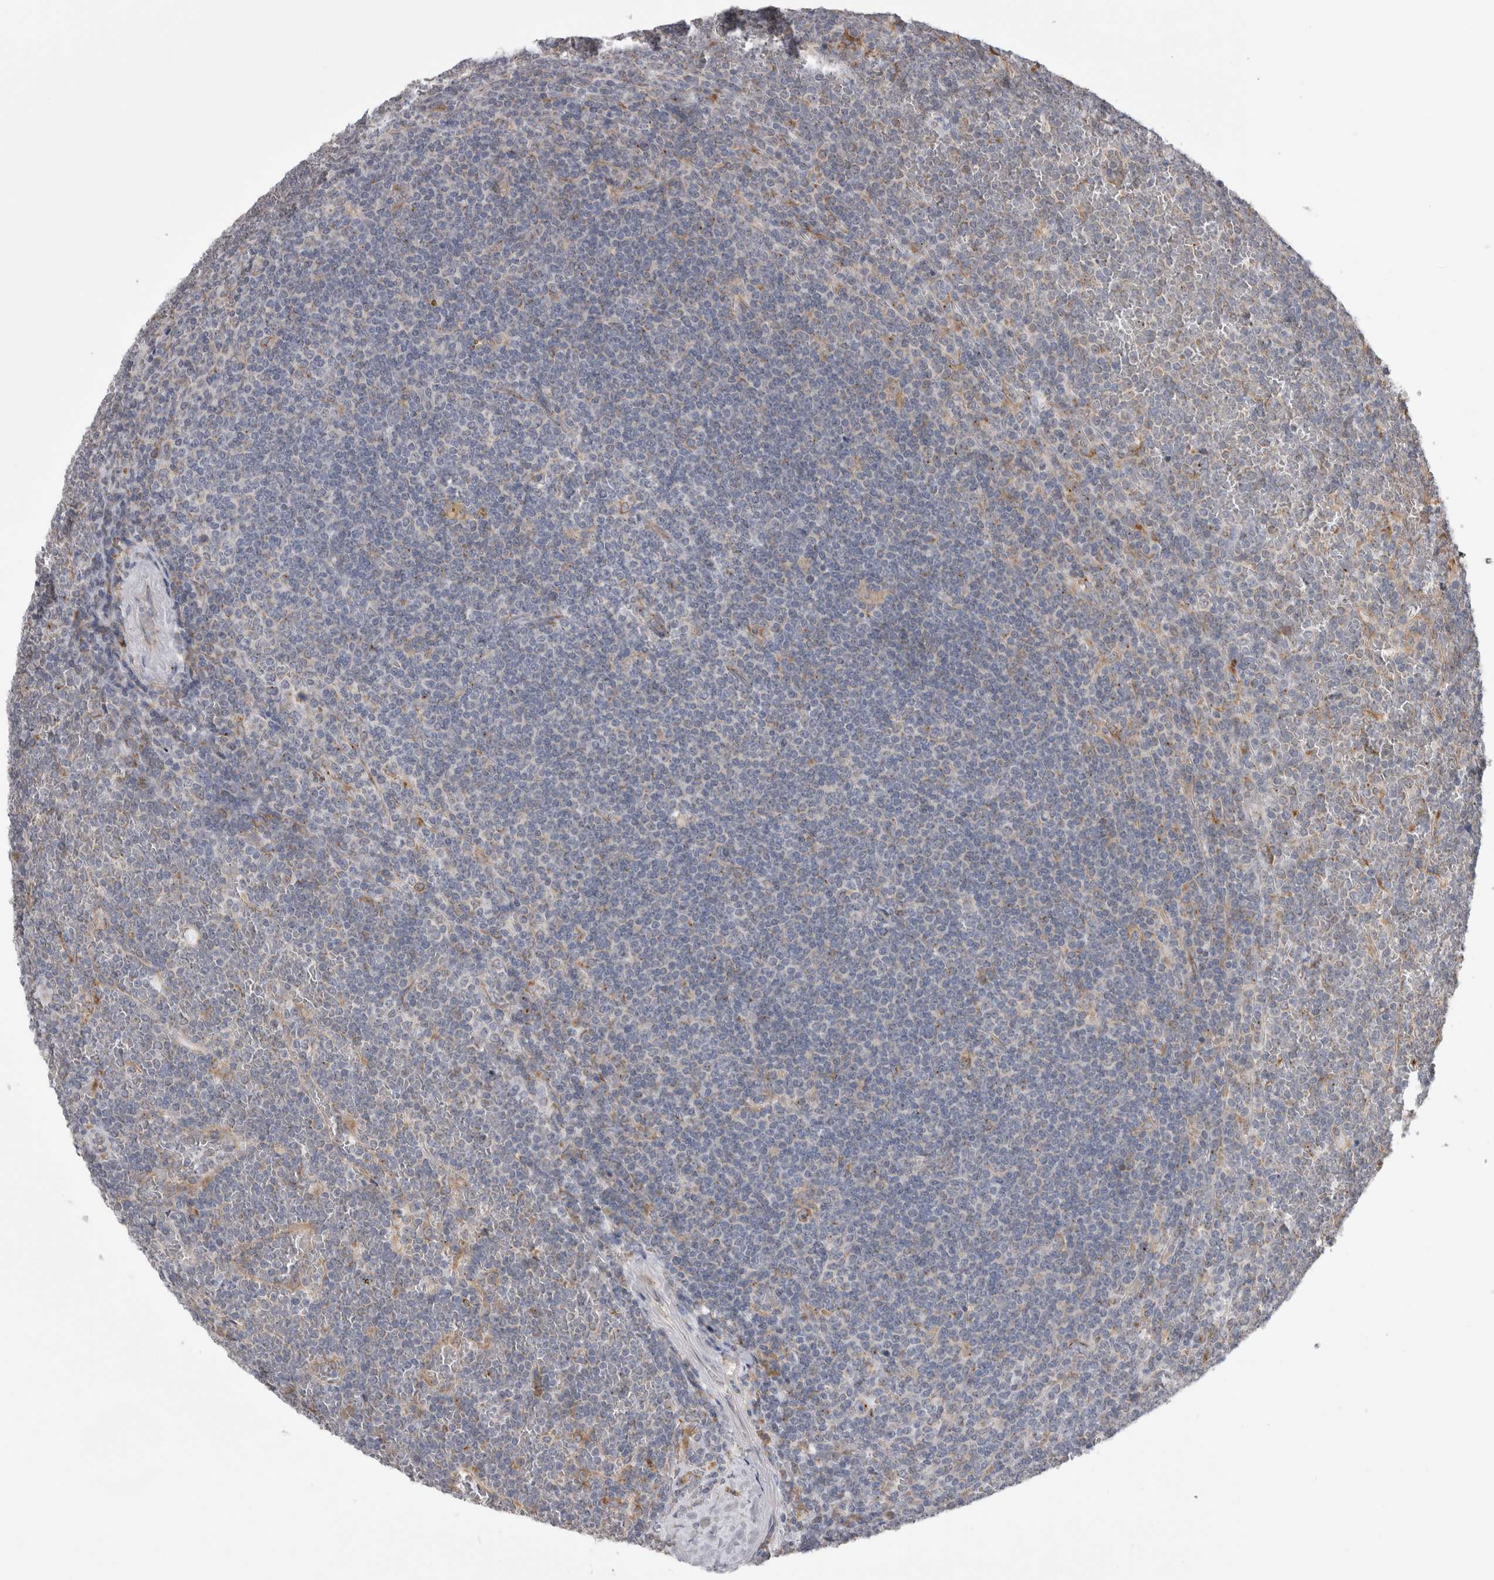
{"staining": {"intensity": "negative", "quantity": "none", "location": "none"}, "tissue": "lymphoma", "cell_type": "Tumor cells", "image_type": "cancer", "snomed": [{"axis": "morphology", "description": "Malignant lymphoma, non-Hodgkin's type, Low grade"}, {"axis": "topography", "description": "Spleen"}], "caption": "Tumor cells are negative for brown protein staining in lymphoma.", "gene": "ZNF341", "patient": {"sex": "female", "age": 19}}